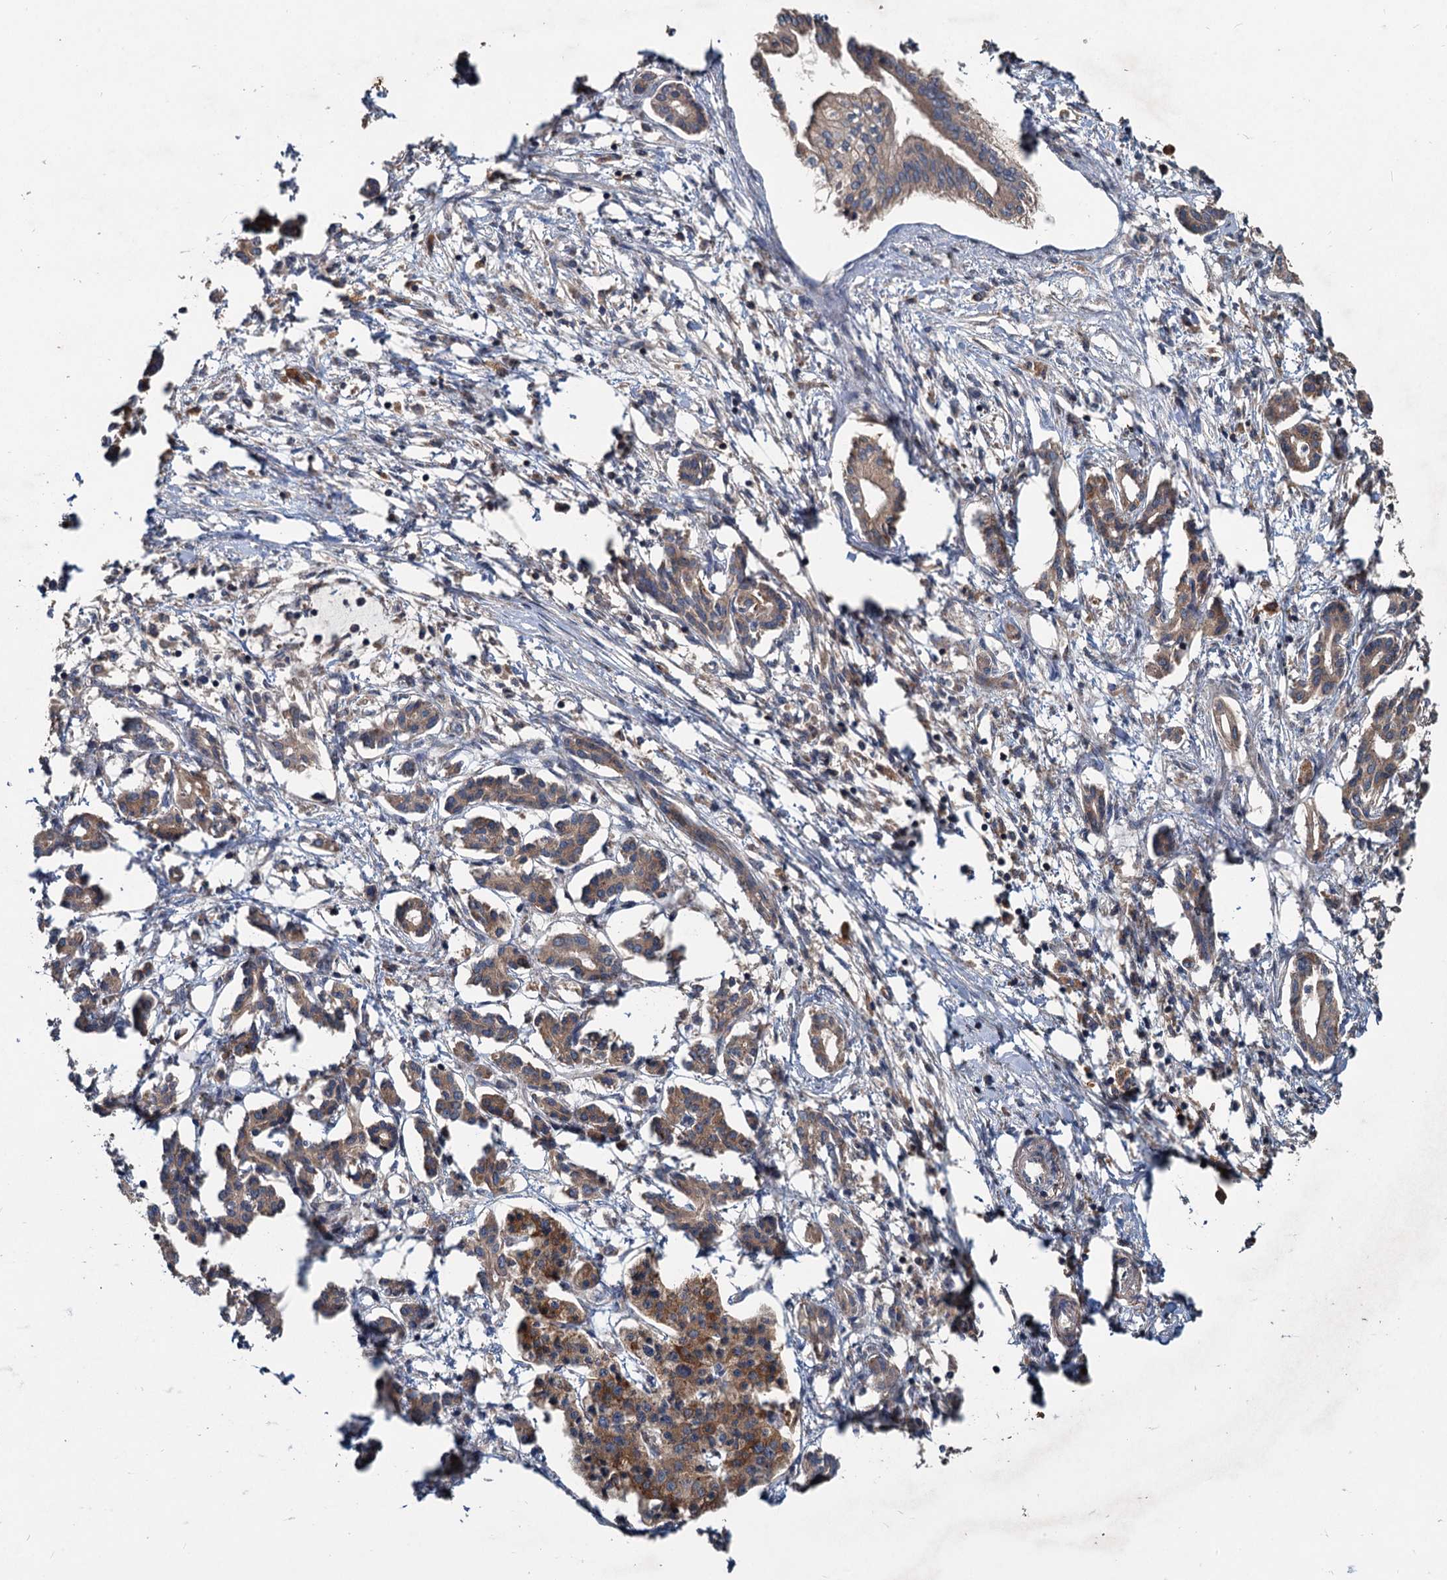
{"staining": {"intensity": "moderate", "quantity": ">75%", "location": "cytoplasmic/membranous"}, "tissue": "pancreatic cancer", "cell_type": "Tumor cells", "image_type": "cancer", "snomed": [{"axis": "morphology", "description": "Adenocarcinoma, NOS"}, {"axis": "topography", "description": "Pancreas"}], "caption": "Pancreatic cancer (adenocarcinoma) stained for a protein (brown) displays moderate cytoplasmic/membranous positive staining in approximately >75% of tumor cells.", "gene": "OTUB1", "patient": {"sex": "female", "age": 50}}